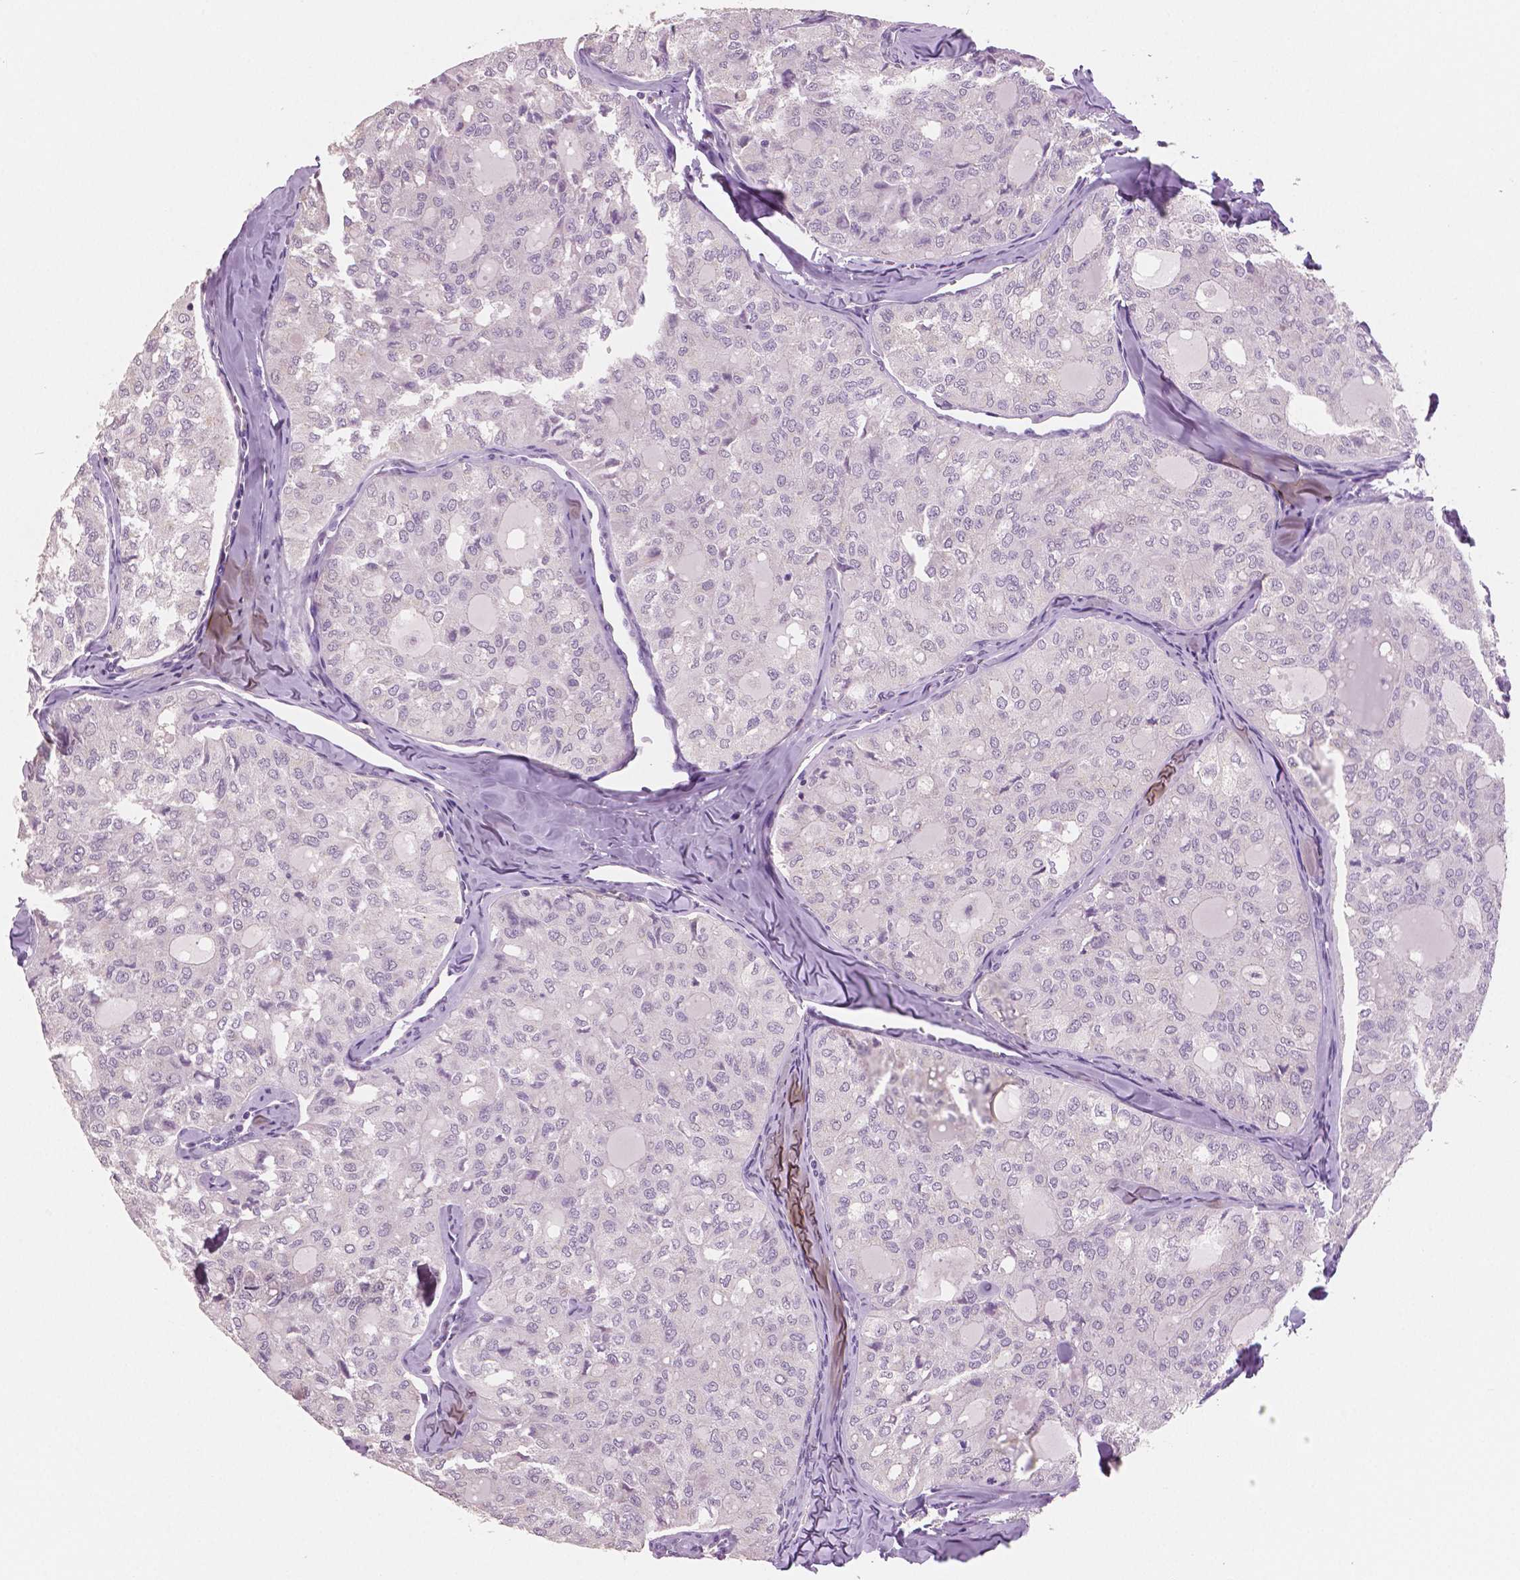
{"staining": {"intensity": "negative", "quantity": "none", "location": "none"}, "tissue": "thyroid cancer", "cell_type": "Tumor cells", "image_type": "cancer", "snomed": [{"axis": "morphology", "description": "Follicular adenoma carcinoma, NOS"}, {"axis": "topography", "description": "Thyroid gland"}], "caption": "IHC photomicrograph of thyroid cancer (follicular adenoma carcinoma) stained for a protein (brown), which demonstrates no staining in tumor cells.", "gene": "NECAB2", "patient": {"sex": "male", "age": 75}}